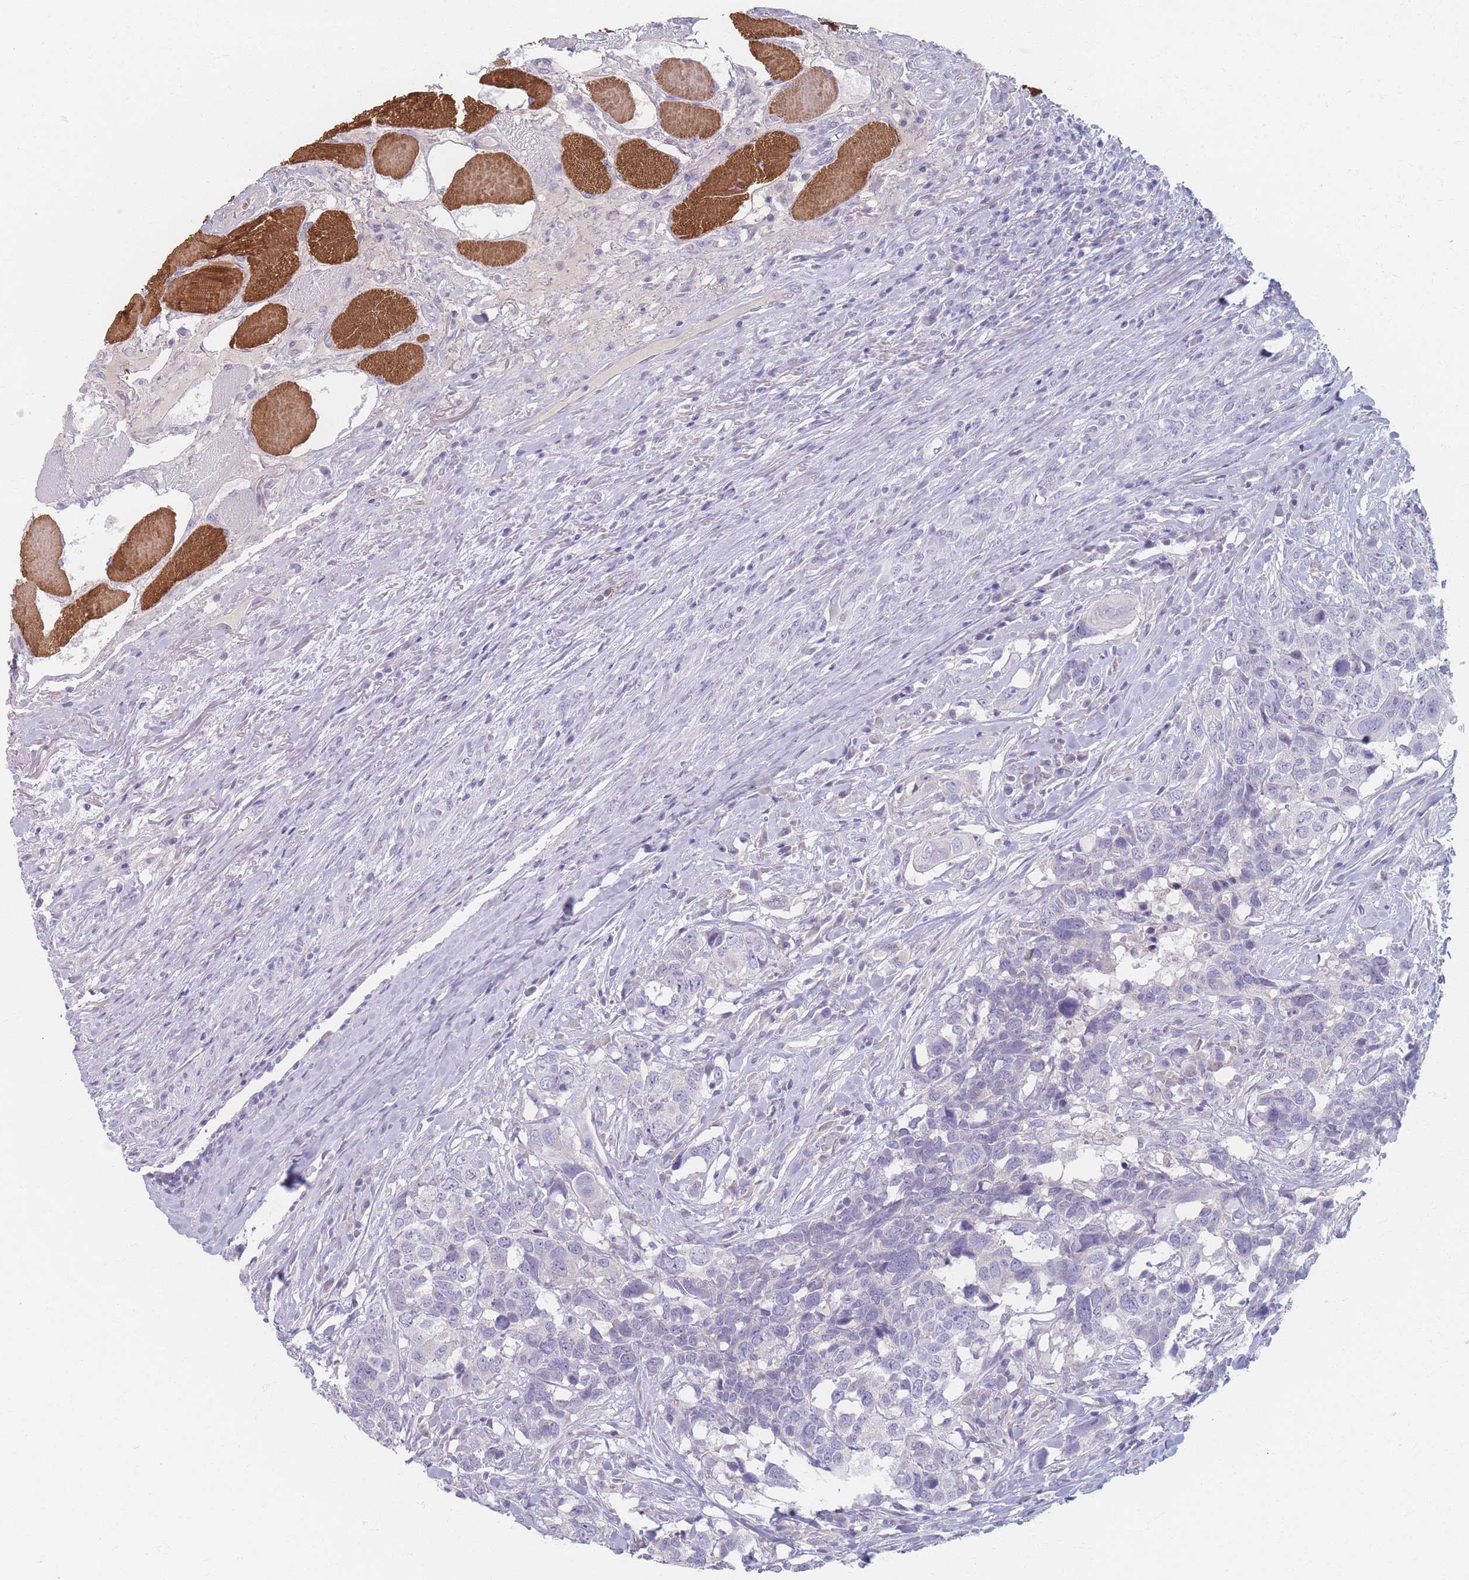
{"staining": {"intensity": "negative", "quantity": "none", "location": "none"}, "tissue": "head and neck cancer", "cell_type": "Tumor cells", "image_type": "cancer", "snomed": [{"axis": "morphology", "description": "Squamous cell carcinoma, NOS"}, {"axis": "topography", "description": "Head-Neck"}], "caption": "Tumor cells are negative for brown protein staining in squamous cell carcinoma (head and neck). (IHC, brightfield microscopy, high magnification).", "gene": "PIGM", "patient": {"sex": "male", "age": 66}}